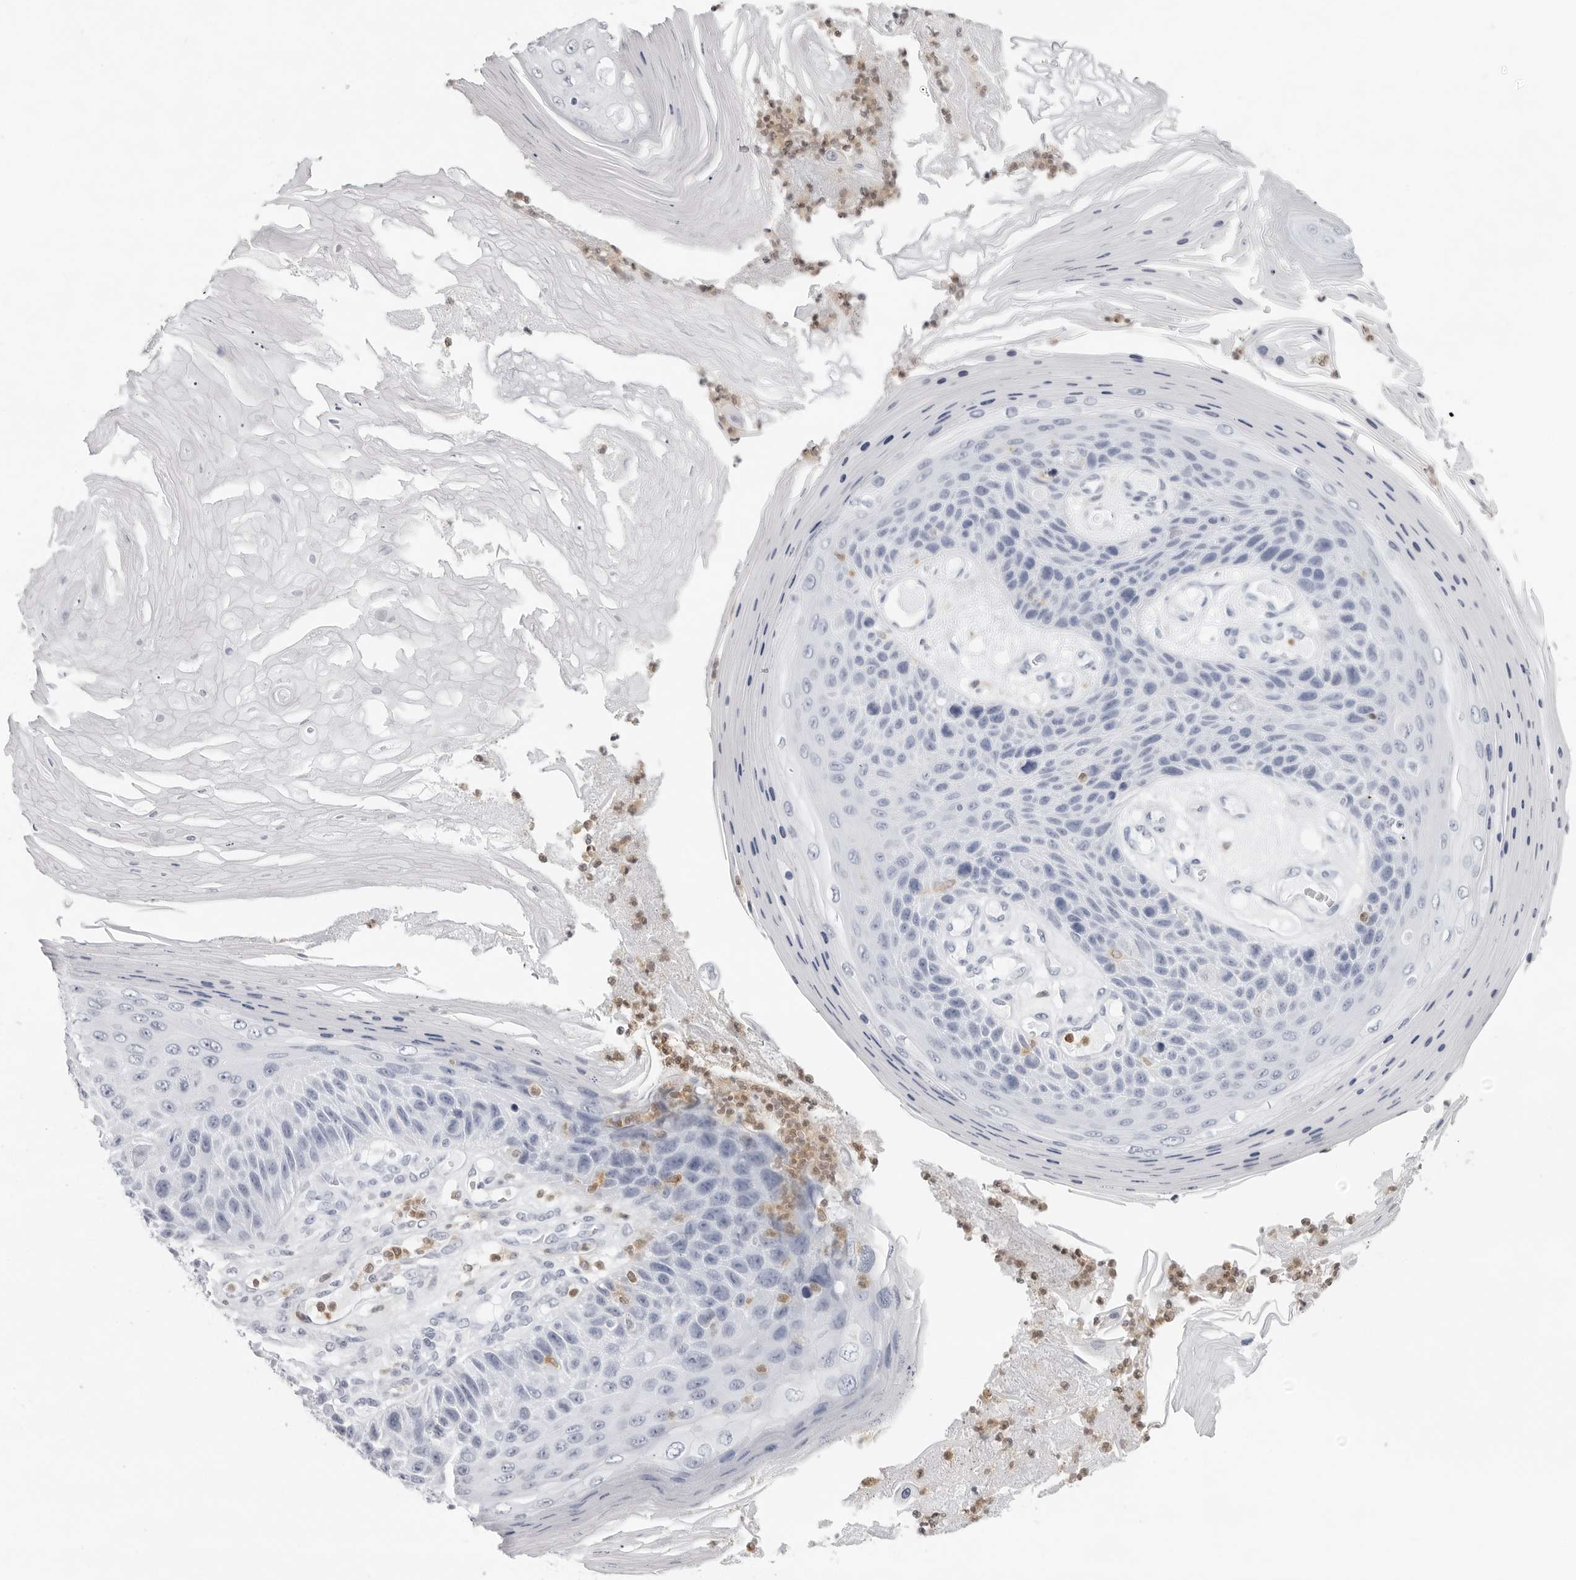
{"staining": {"intensity": "negative", "quantity": "none", "location": "none"}, "tissue": "skin cancer", "cell_type": "Tumor cells", "image_type": "cancer", "snomed": [{"axis": "morphology", "description": "Squamous cell carcinoma, NOS"}, {"axis": "topography", "description": "Skin"}], "caption": "A high-resolution micrograph shows IHC staining of skin squamous cell carcinoma, which reveals no significant positivity in tumor cells. (DAB (3,3'-diaminobenzidine) IHC with hematoxylin counter stain).", "gene": "FMNL1", "patient": {"sex": "female", "age": 88}}